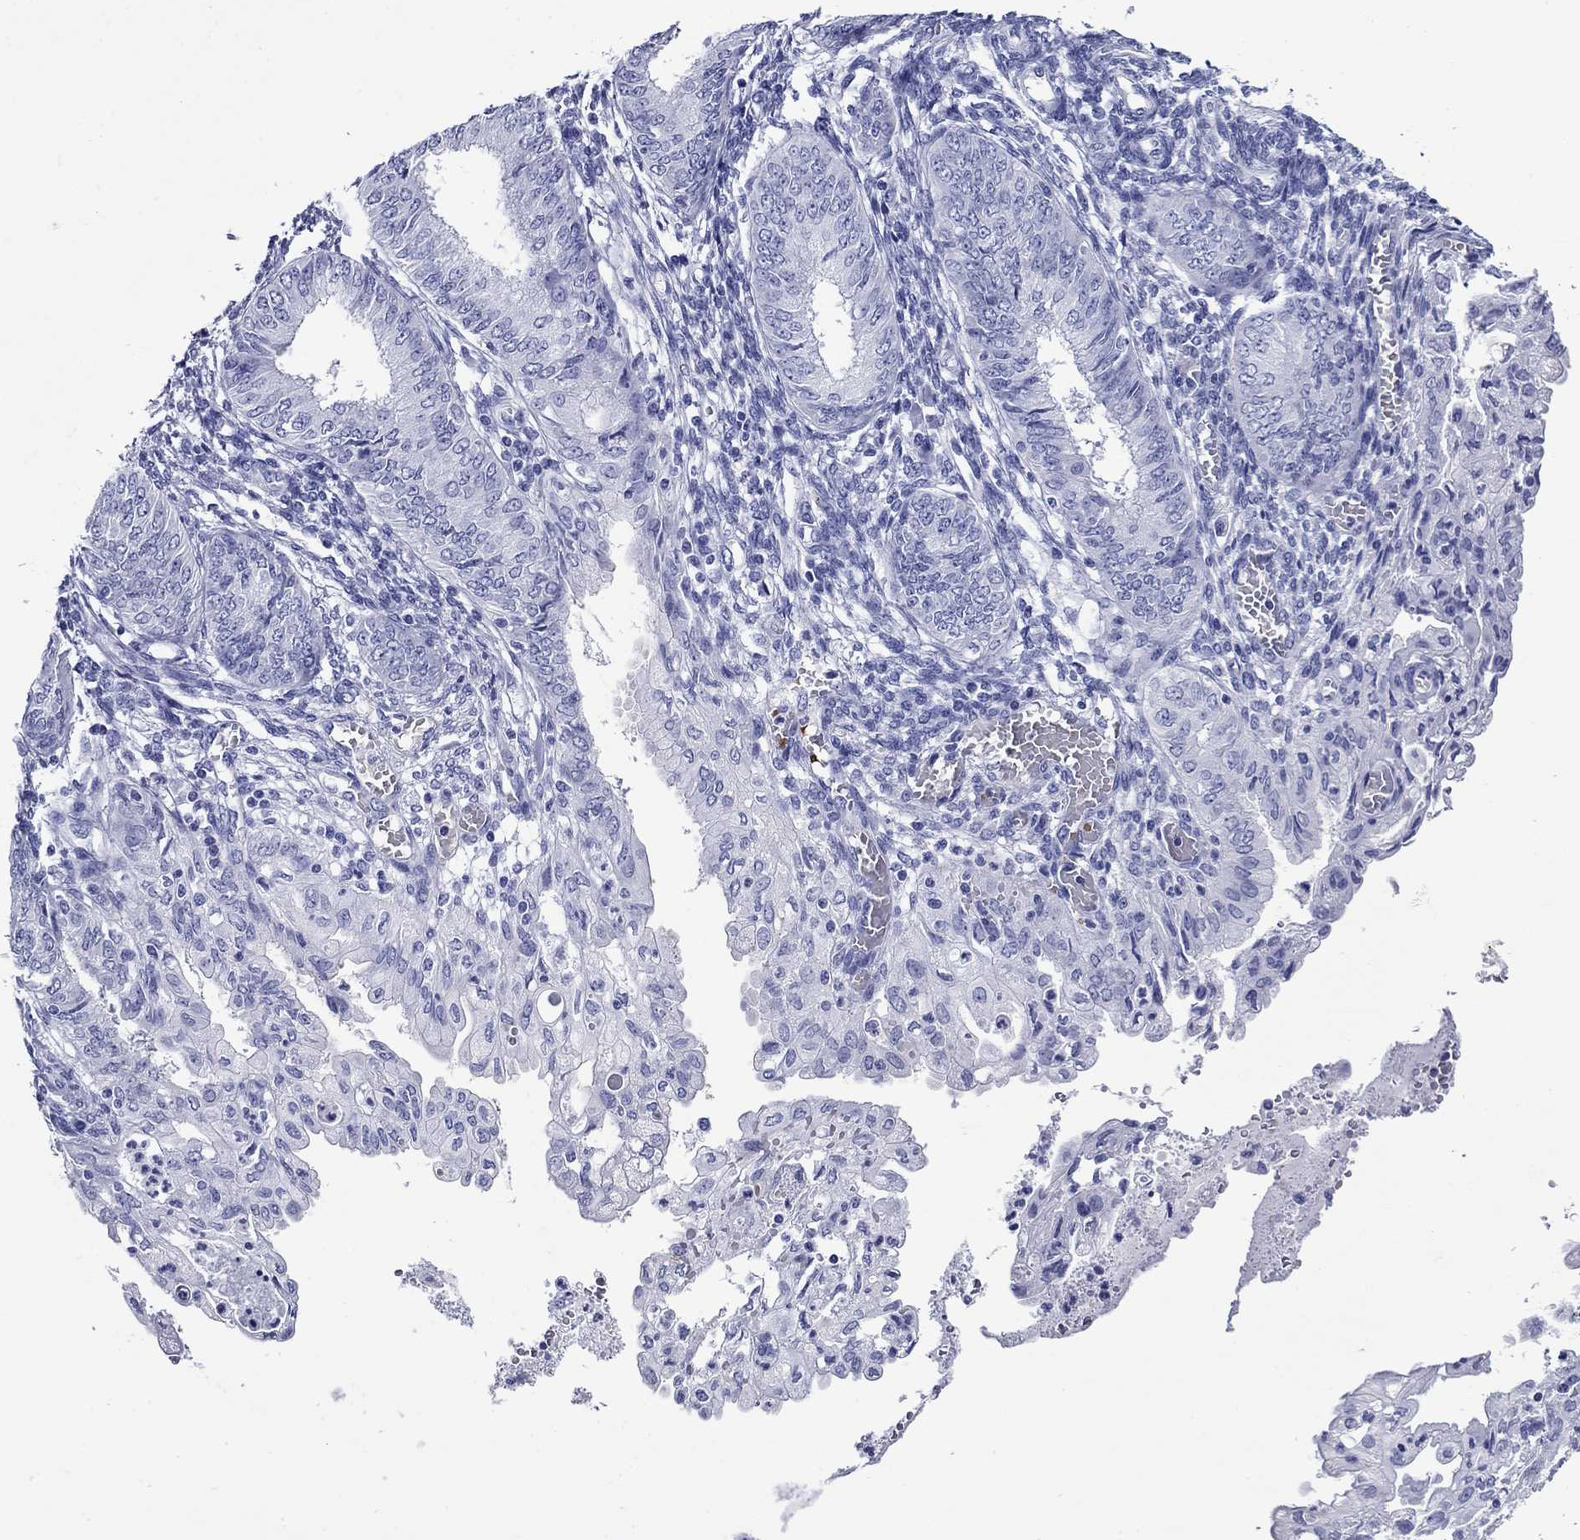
{"staining": {"intensity": "negative", "quantity": "none", "location": "none"}, "tissue": "endometrial cancer", "cell_type": "Tumor cells", "image_type": "cancer", "snomed": [{"axis": "morphology", "description": "Adenocarcinoma, NOS"}, {"axis": "topography", "description": "Endometrium"}], "caption": "Immunohistochemistry (IHC) histopathology image of human endometrial cancer (adenocarcinoma) stained for a protein (brown), which exhibits no expression in tumor cells.", "gene": "ROM1", "patient": {"sex": "female", "age": 68}}